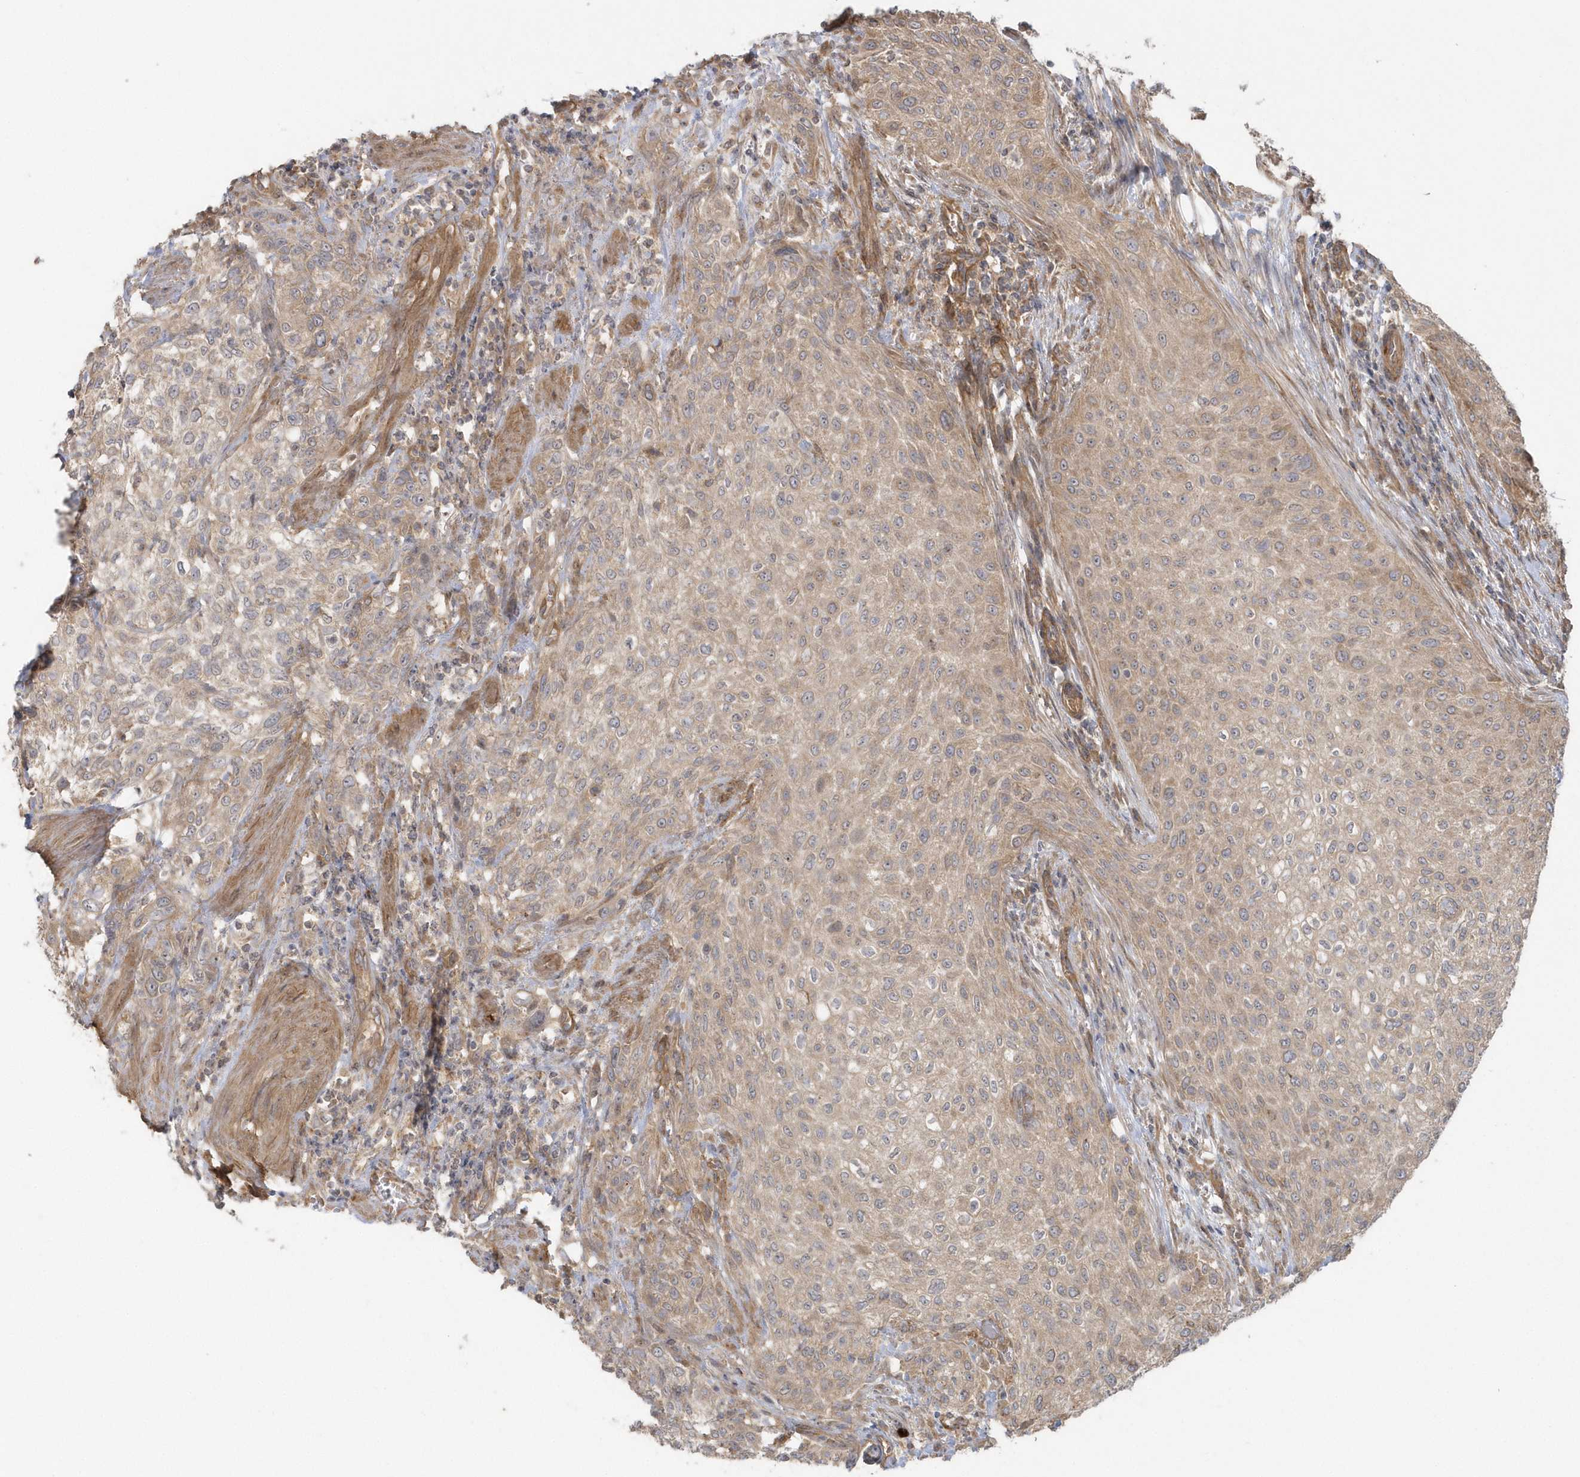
{"staining": {"intensity": "weak", "quantity": "25%-75%", "location": "cytoplasmic/membranous"}, "tissue": "urothelial cancer", "cell_type": "Tumor cells", "image_type": "cancer", "snomed": [{"axis": "morphology", "description": "Urothelial carcinoma, High grade"}, {"axis": "topography", "description": "Urinary bladder"}], "caption": "A high-resolution photomicrograph shows immunohistochemistry staining of urothelial cancer, which shows weak cytoplasmic/membranous staining in about 25%-75% of tumor cells.", "gene": "ACTR1A", "patient": {"sex": "male", "age": 35}}